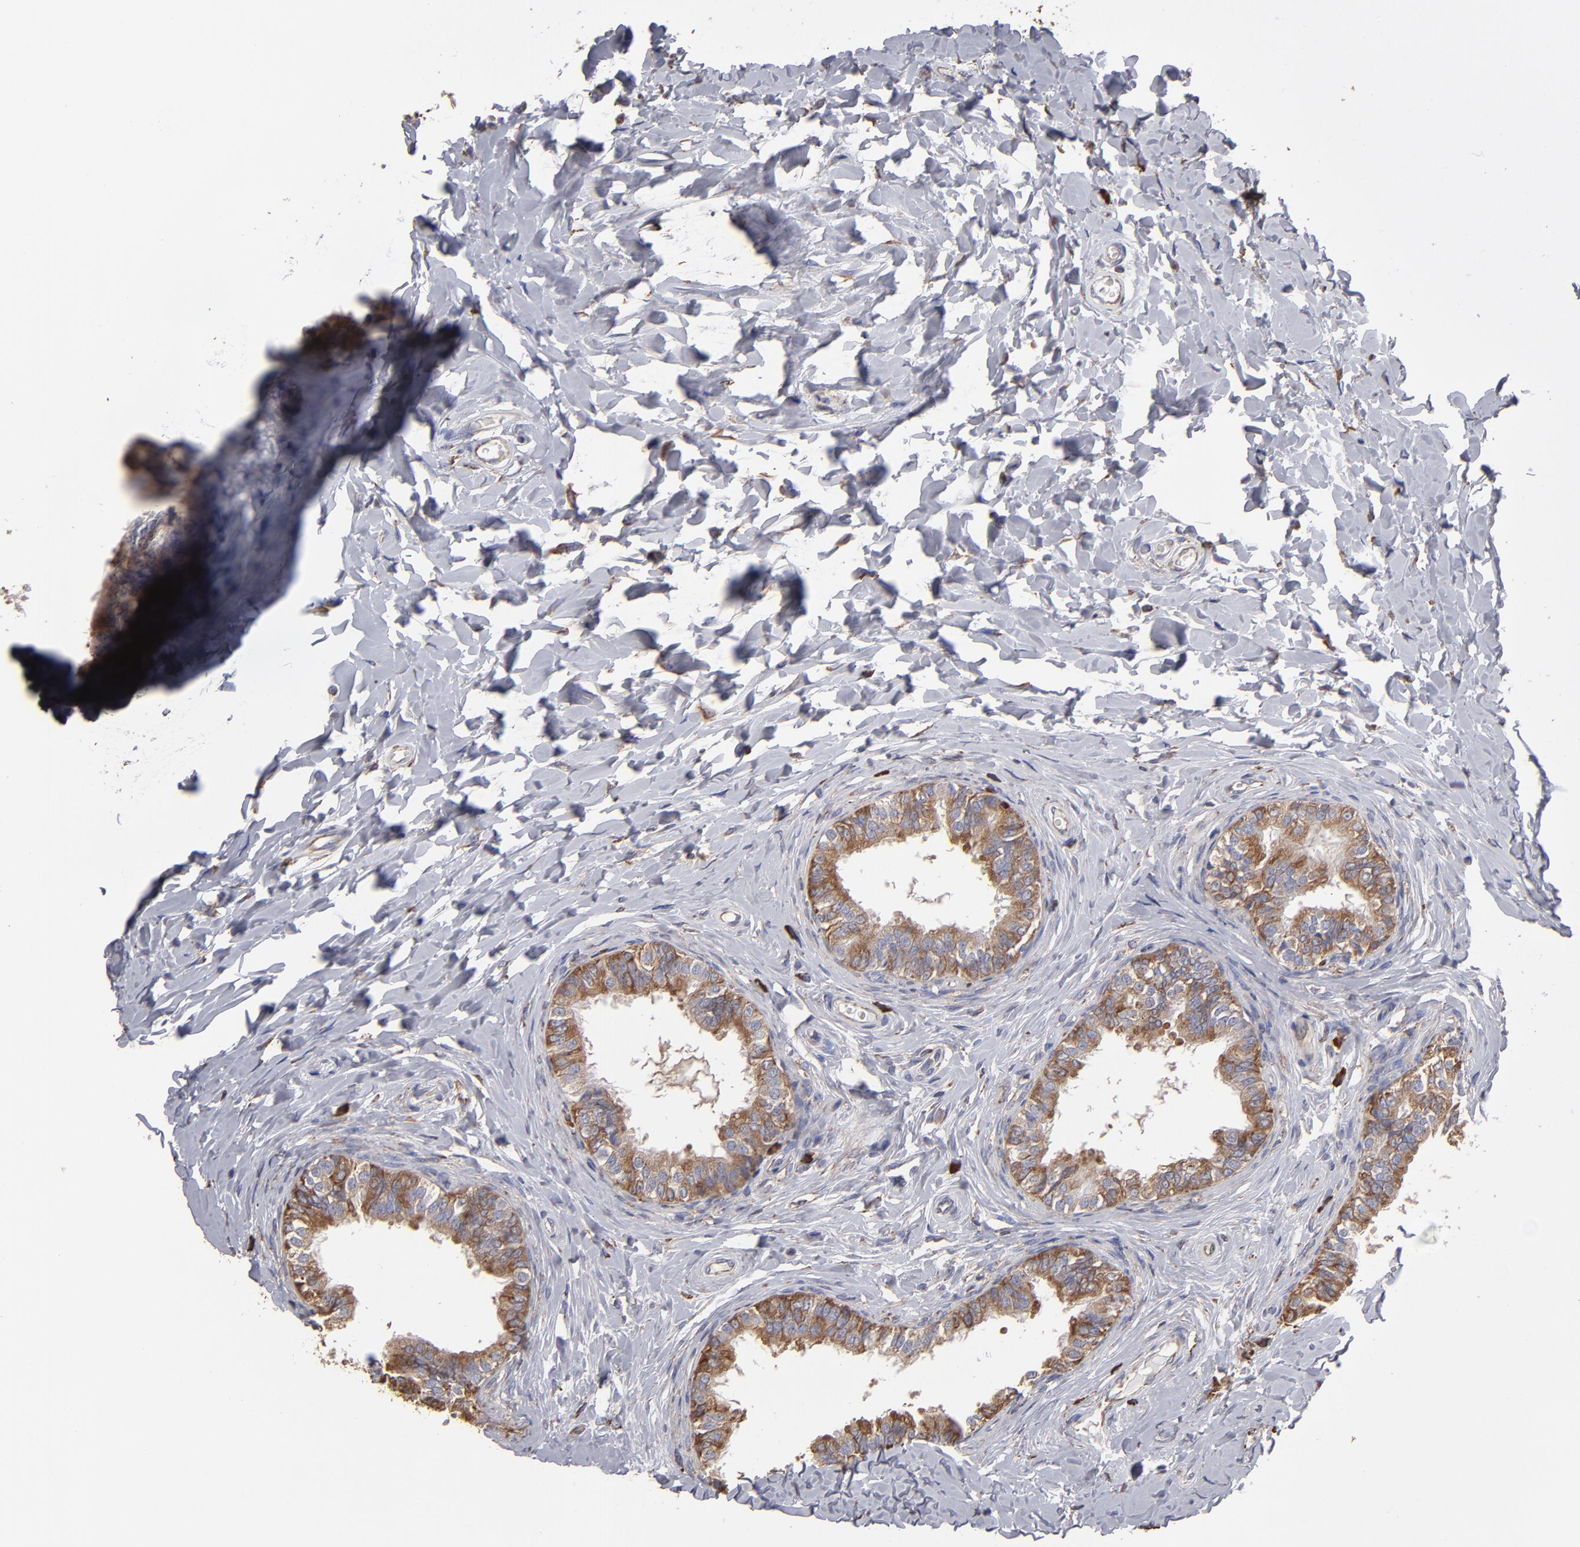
{"staining": {"intensity": "strong", "quantity": ">75%", "location": "cytoplasmic/membranous"}, "tissue": "epididymis", "cell_type": "Glandular cells", "image_type": "normal", "snomed": [{"axis": "morphology", "description": "Normal tissue, NOS"}, {"axis": "topography", "description": "Soft tissue"}, {"axis": "topography", "description": "Epididymis"}], "caption": "Normal epididymis was stained to show a protein in brown. There is high levels of strong cytoplasmic/membranous expression in about >75% of glandular cells.", "gene": "SND1", "patient": {"sex": "male", "age": 26}}